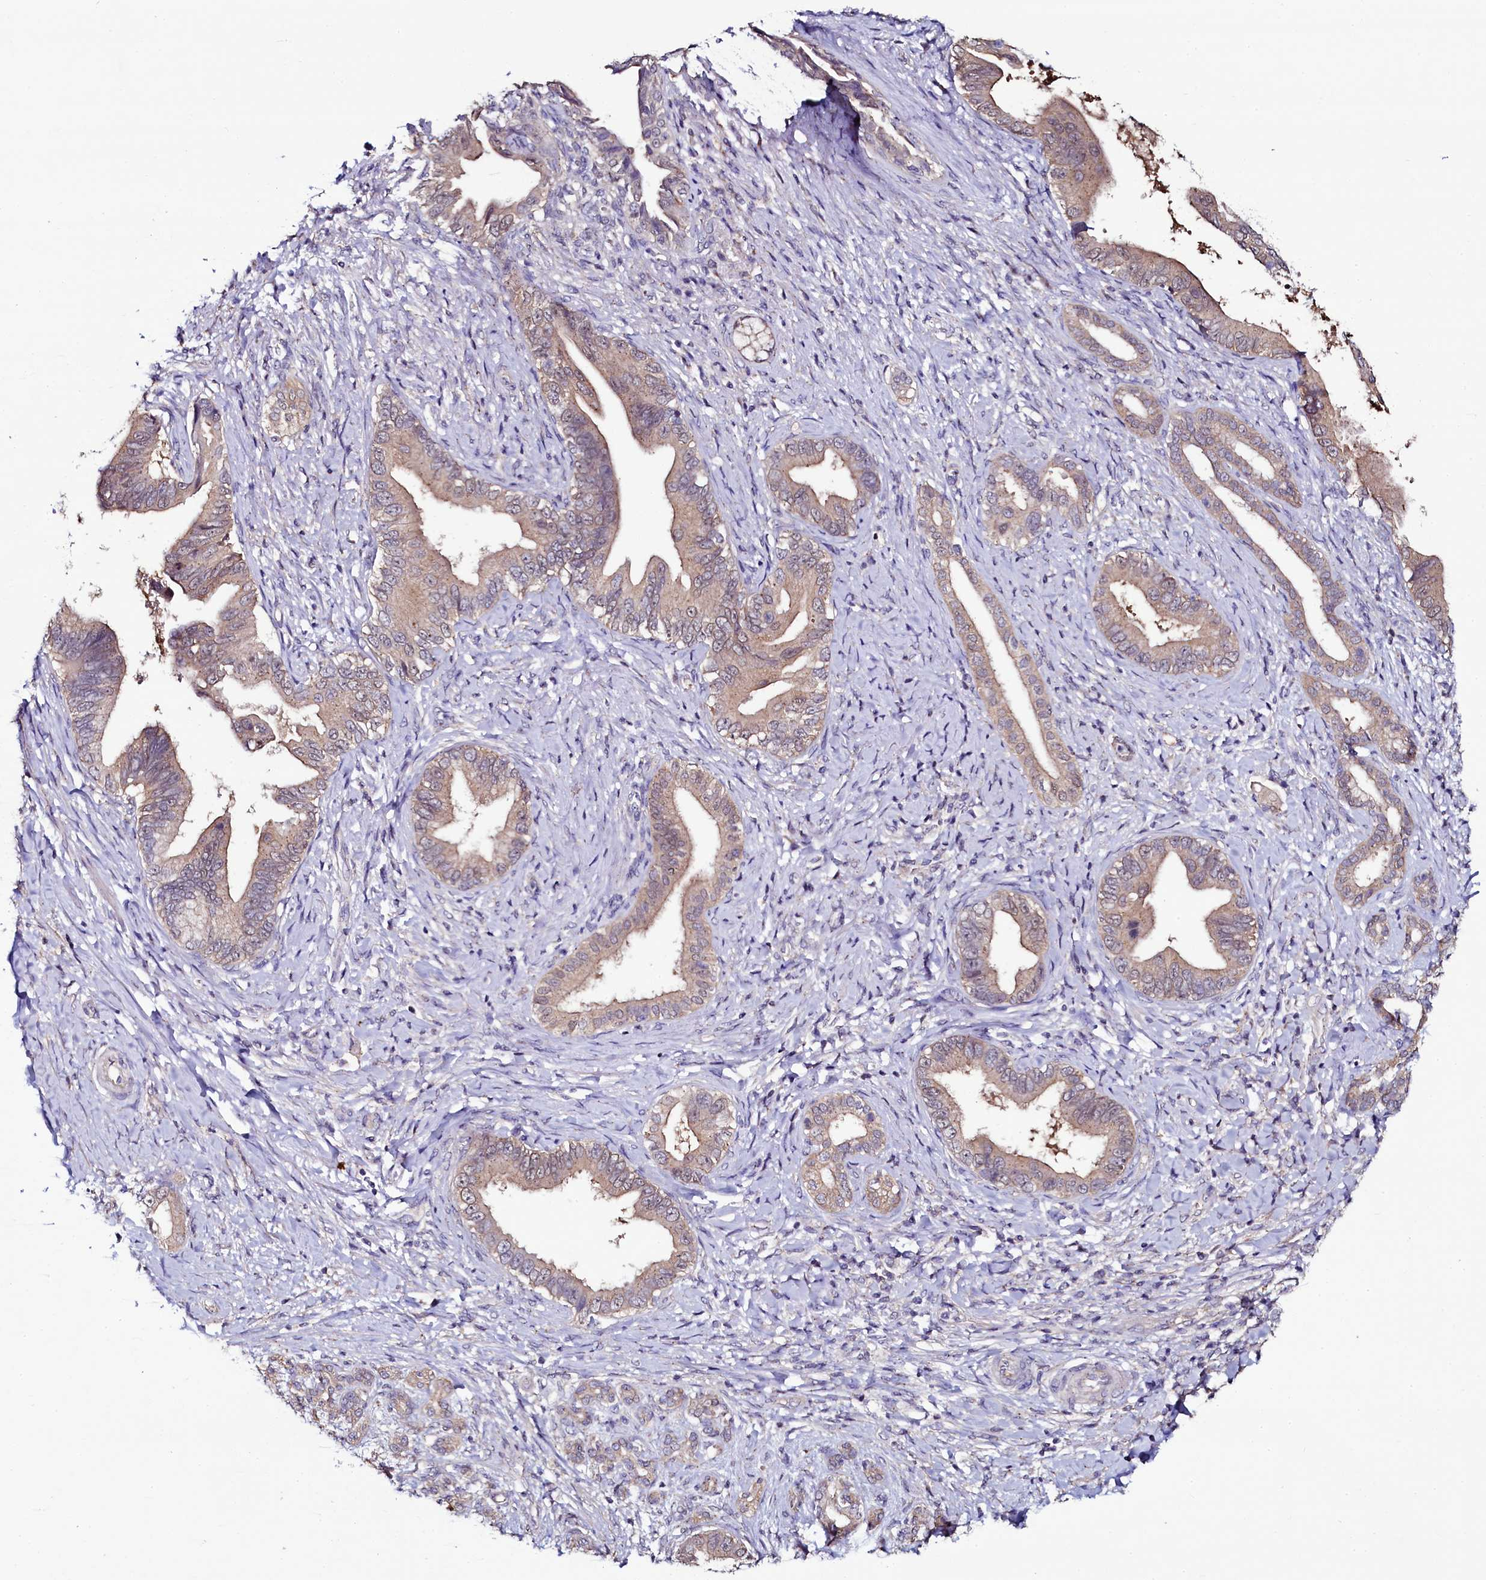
{"staining": {"intensity": "moderate", "quantity": ">75%", "location": "cytoplasmic/membranous"}, "tissue": "pancreatic cancer", "cell_type": "Tumor cells", "image_type": "cancer", "snomed": [{"axis": "morphology", "description": "Adenocarcinoma, NOS"}, {"axis": "topography", "description": "Pancreas"}], "caption": "Human pancreatic adenocarcinoma stained with a protein marker exhibits moderate staining in tumor cells.", "gene": "USPL1", "patient": {"sex": "female", "age": 55}}